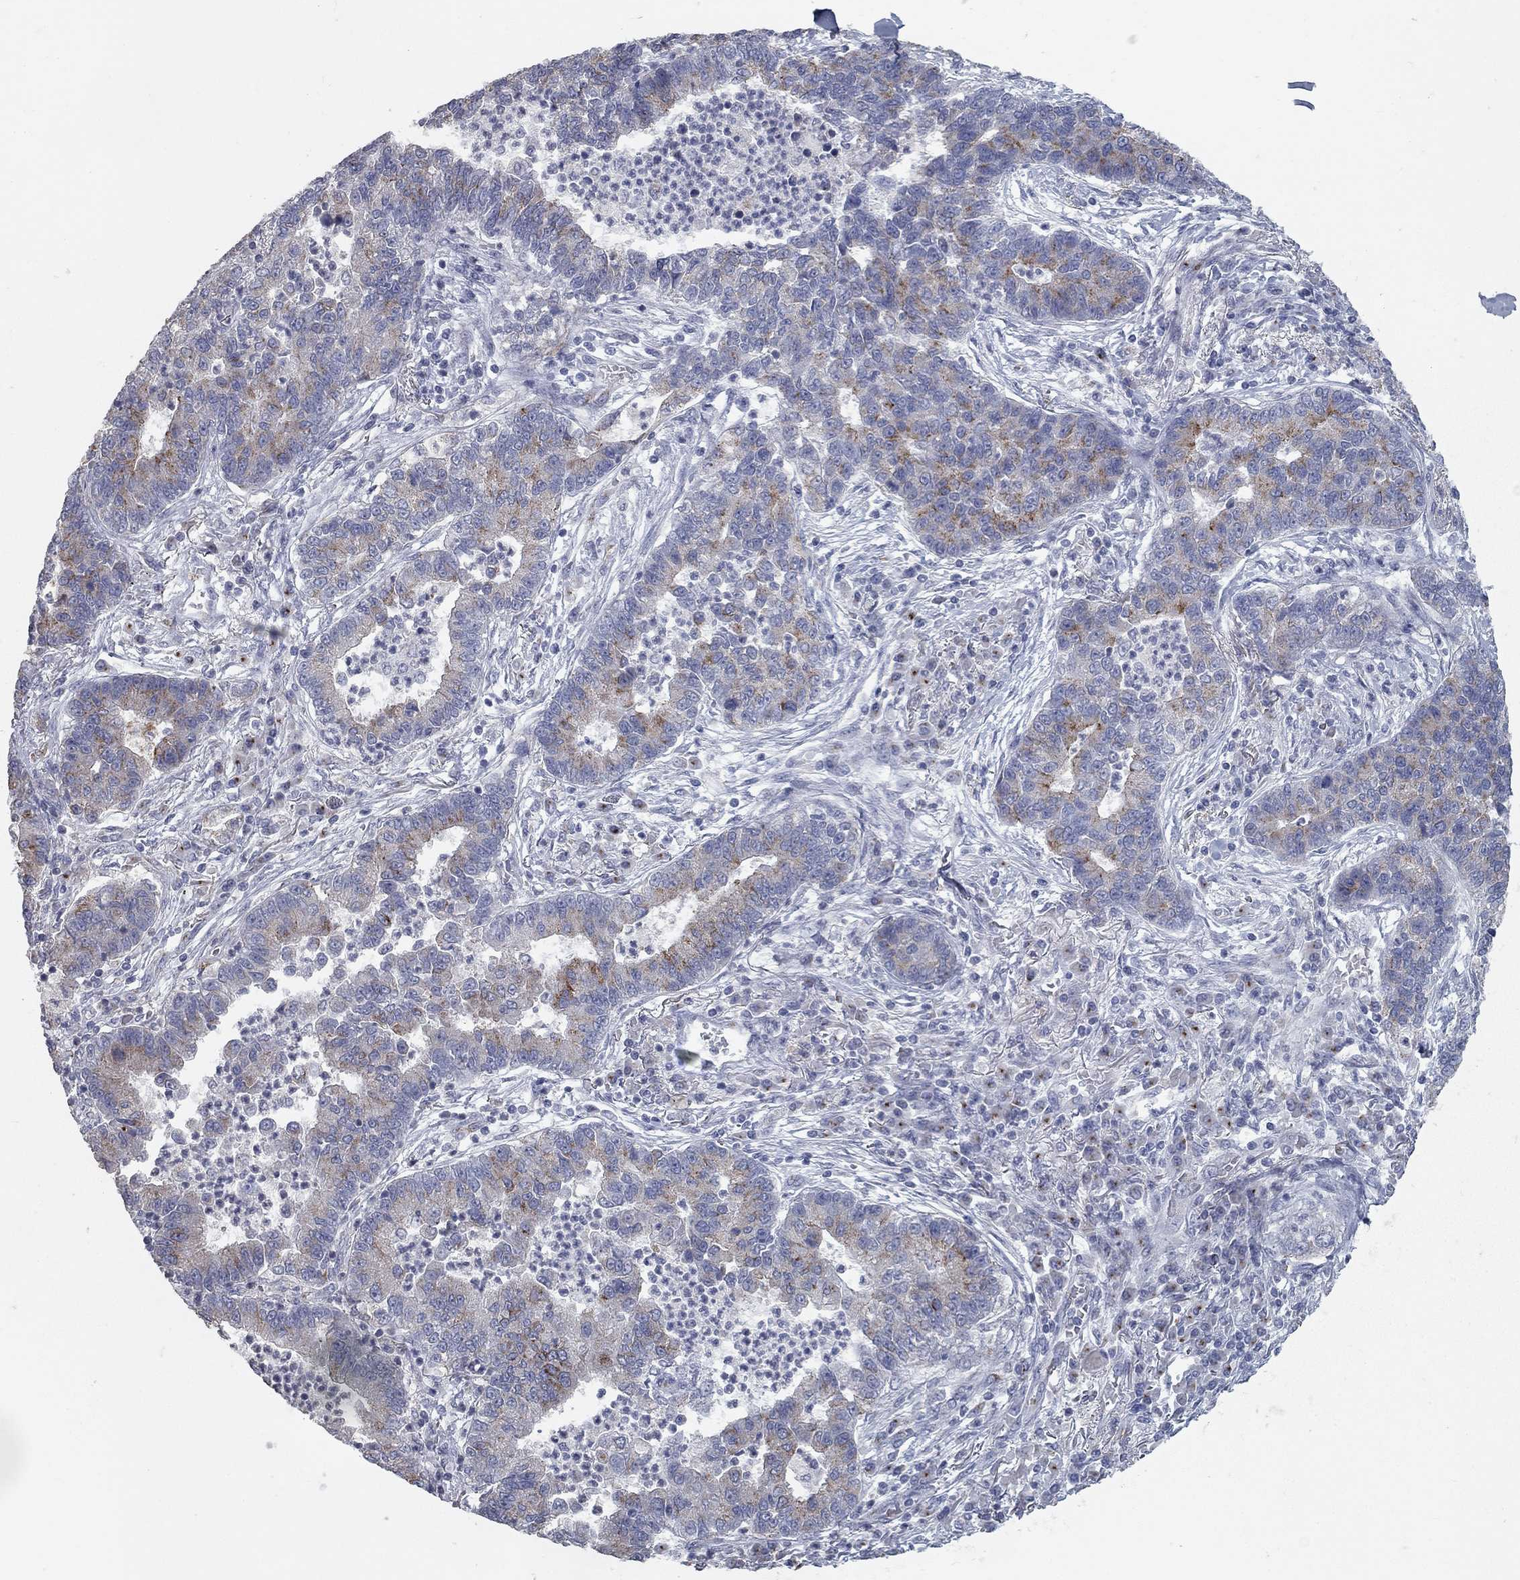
{"staining": {"intensity": "strong", "quantity": "25%-75%", "location": "cytoplasmic/membranous"}, "tissue": "lung cancer", "cell_type": "Tumor cells", "image_type": "cancer", "snomed": [{"axis": "morphology", "description": "Adenocarcinoma, NOS"}, {"axis": "topography", "description": "Lung"}], "caption": "Immunohistochemical staining of adenocarcinoma (lung) reveals high levels of strong cytoplasmic/membranous protein staining in approximately 25%-75% of tumor cells. Nuclei are stained in blue.", "gene": "KIAA0319L", "patient": {"sex": "female", "age": 57}}